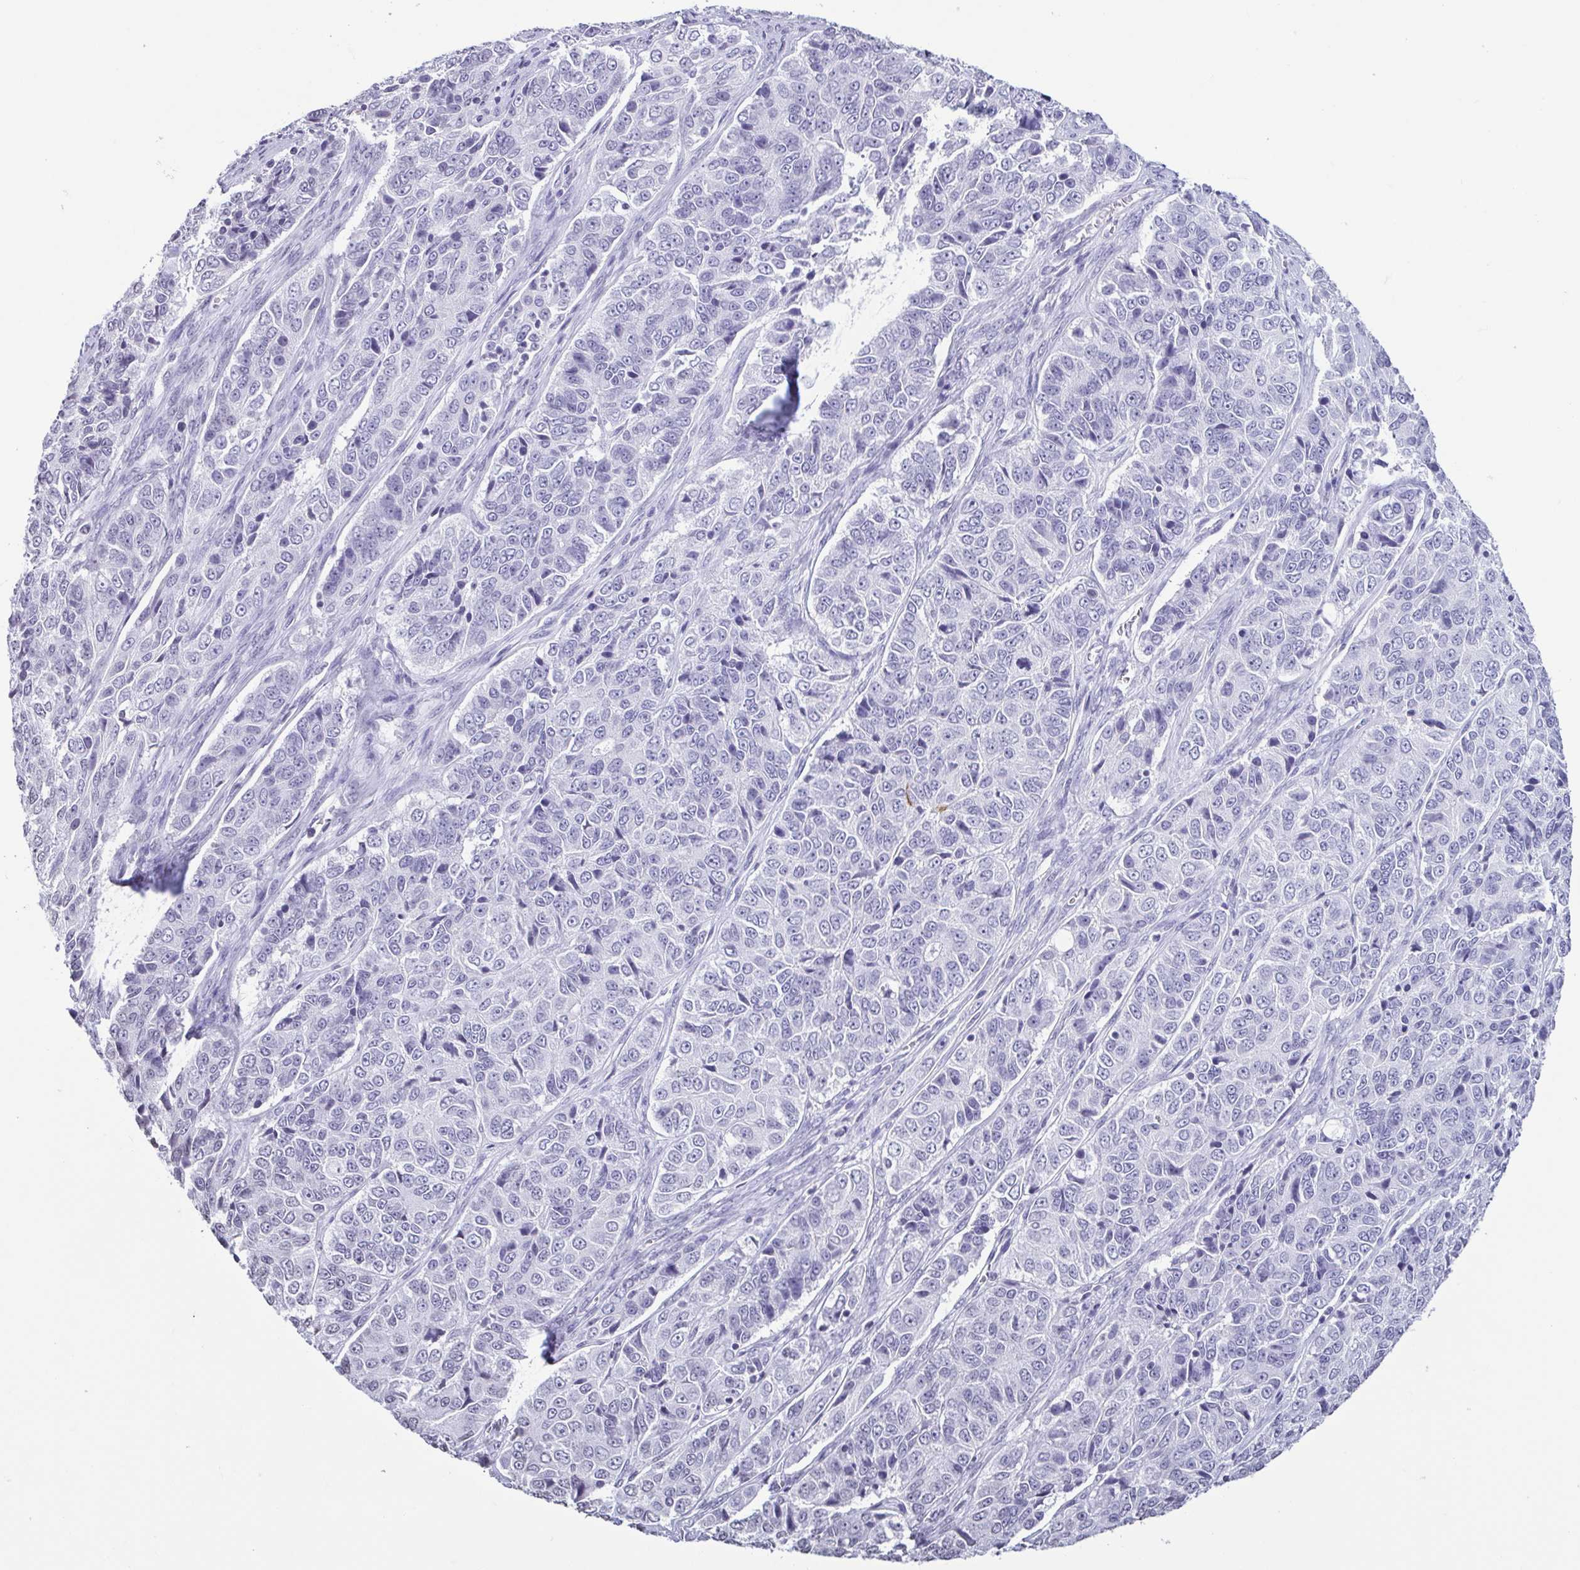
{"staining": {"intensity": "negative", "quantity": "none", "location": "none"}, "tissue": "ovarian cancer", "cell_type": "Tumor cells", "image_type": "cancer", "snomed": [{"axis": "morphology", "description": "Carcinoma, endometroid"}, {"axis": "topography", "description": "Ovary"}], "caption": "Immunohistochemistry (IHC) micrograph of neoplastic tissue: human endometroid carcinoma (ovarian) stained with DAB exhibits no significant protein positivity in tumor cells.", "gene": "VCY1B", "patient": {"sex": "female", "age": 51}}